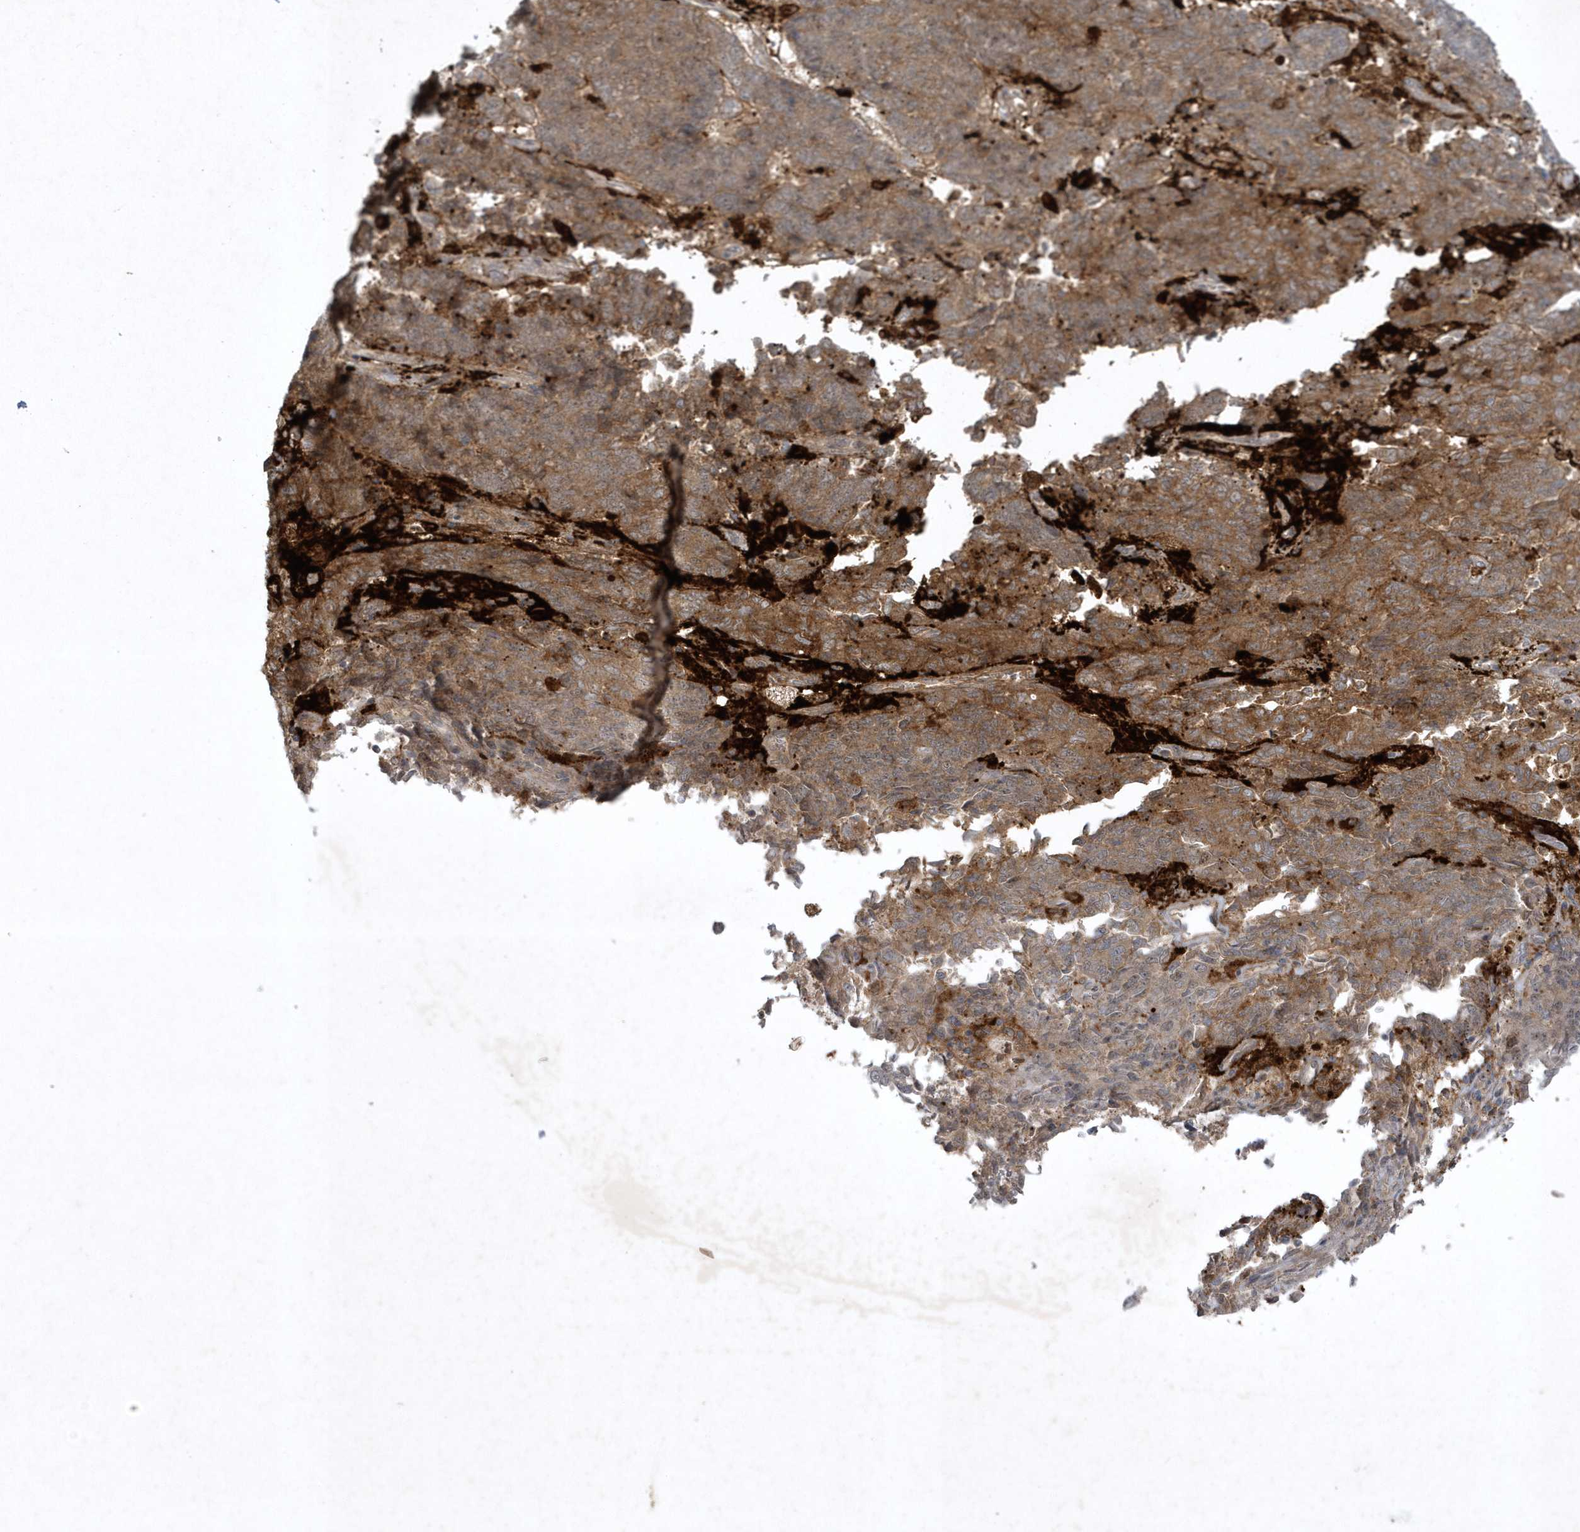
{"staining": {"intensity": "moderate", "quantity": ">75%", "location": "cytoplasmic/membranous"}, "tissue": "endometrial cancer", "cell_type": "Tumor cells", "image_type": "cancer", "snomed": [{"axis": "morphology", "description": "Adenocarcinoma, NOS"}, {"axis": "topography", "description": "Endometrium"}], "caption": "This micrograph demonstrates immunohistochemistry (IHC) staining of endometrial cancer, with medium moderate cytoplasmic/membranous staining in approximately >75% of tumor cells.", "gene": "THG1L", "patient": {"sex": "female", "age": 80}}